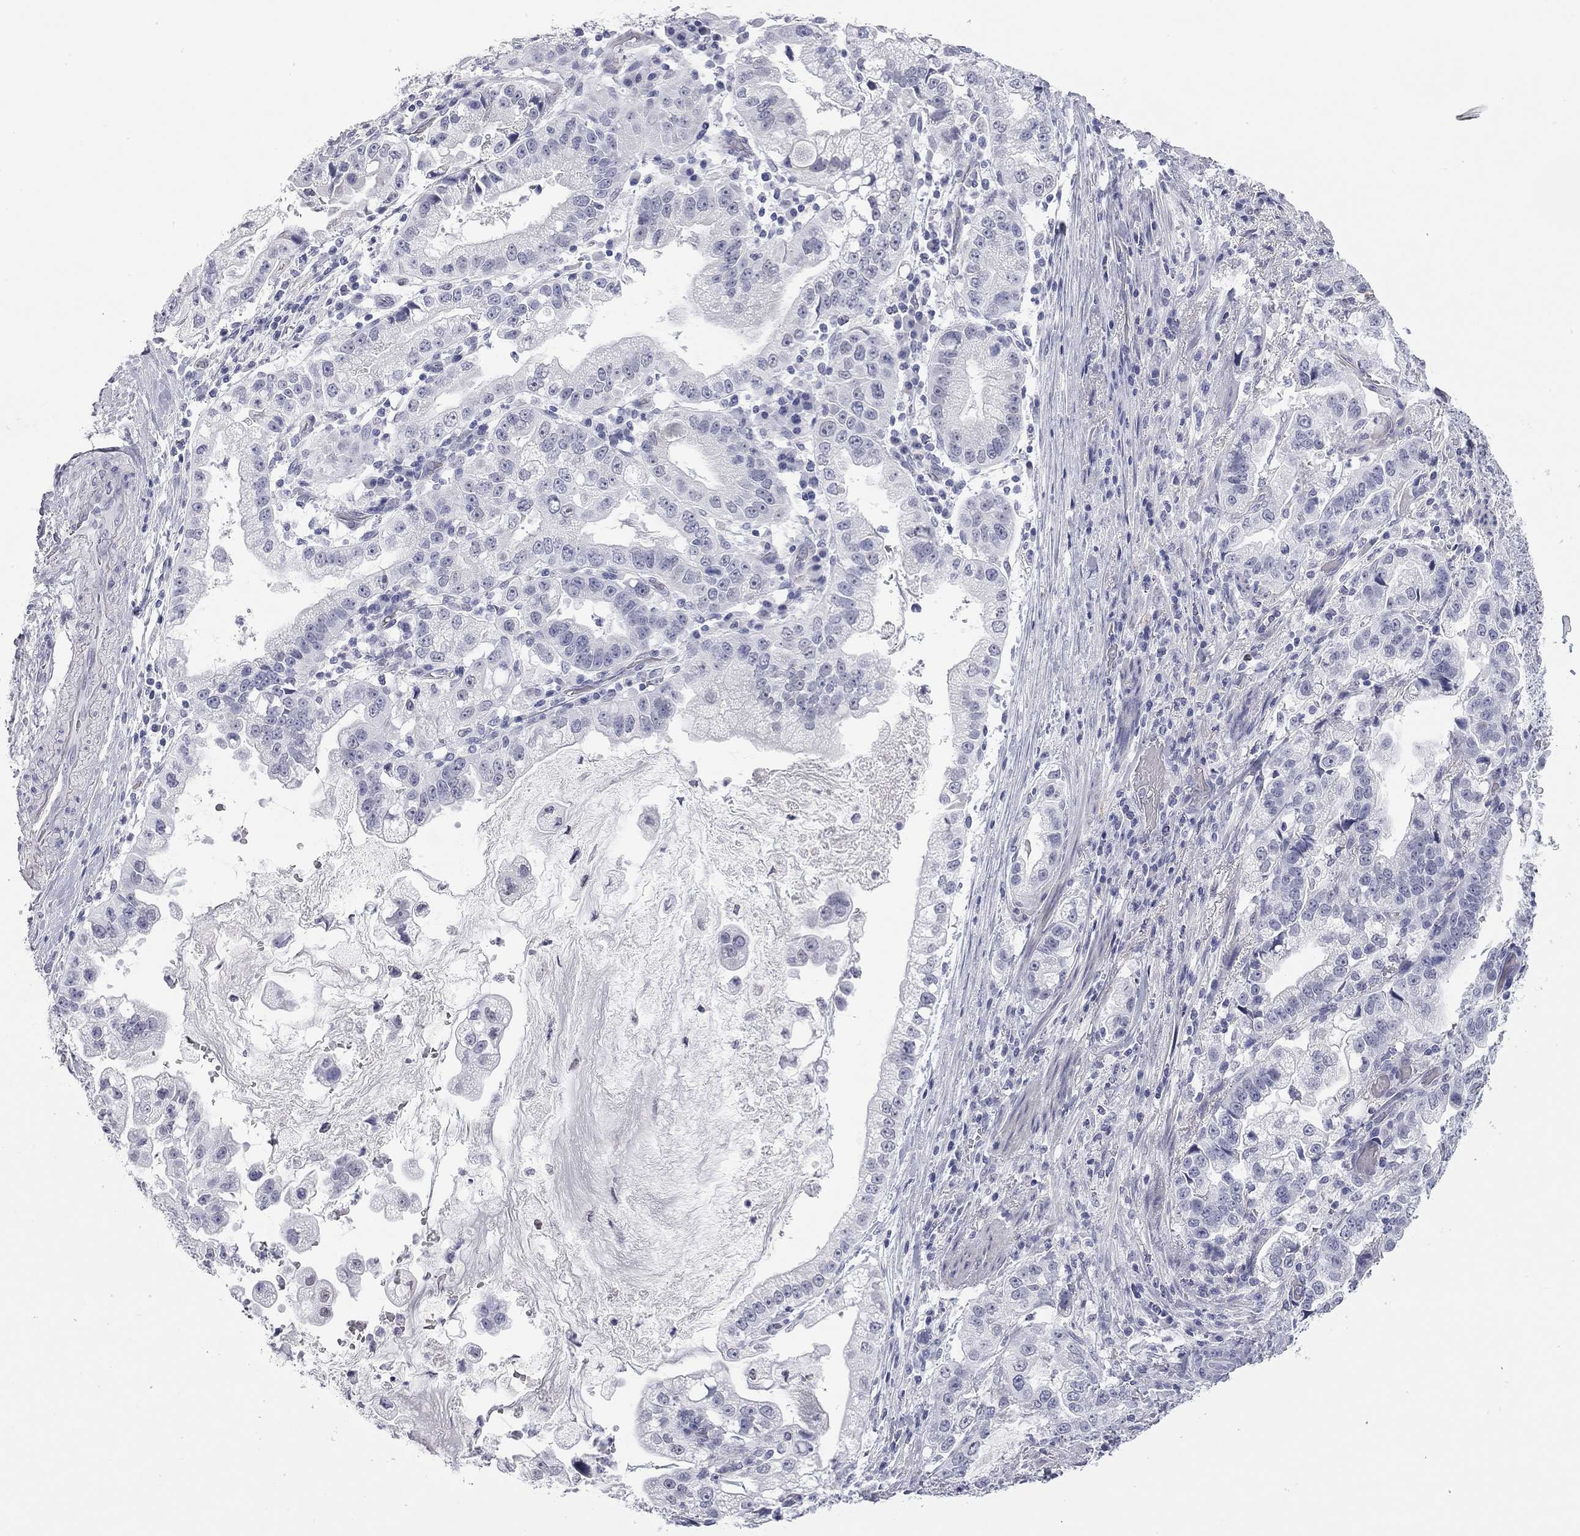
{"staining": {"intensity": "negative", "quantity": "none", "location": "none"}, "tissue": "stomach cancer", "cell_type": "Tumor cells", "image_type": "cancer", "snomed": [{"axis": "morphology", "description": "Adenocarcinoma, NOS"}, {"axis": "topography", "description": "Stomach"}], "caption": "Immunohistochemistry (IHC) image of neoplastic tissue: adenocarcinoma (stomach) stained with DAB demonstrates no significant protein staining in tumor cells.", "gene": "AK8", "patient": {"sex": "male", "age": 59}}